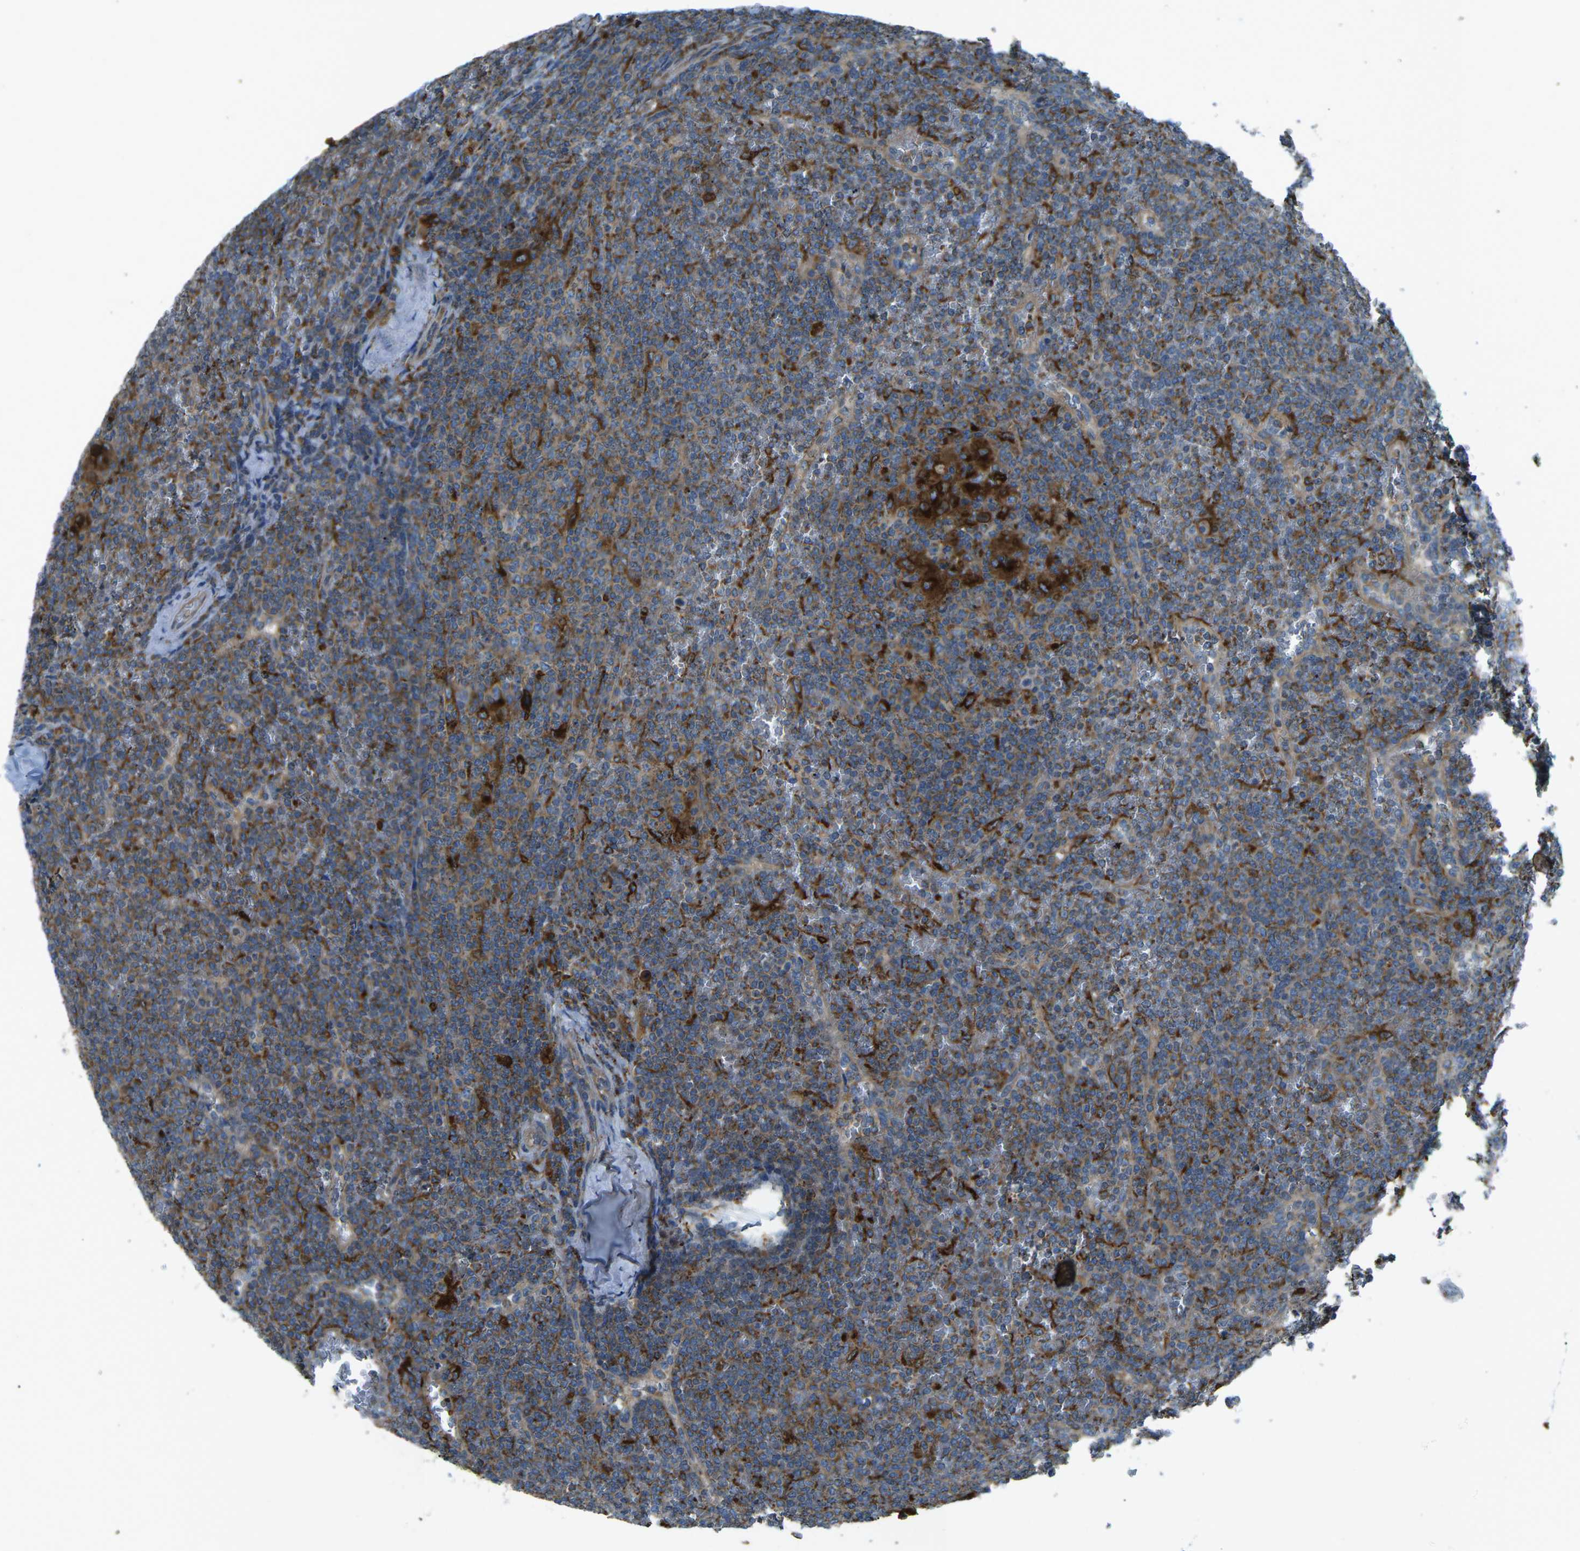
{"staining": {"intensity": "strong", "quantity": "<25%", "location": "cytoplasmic/membranous"}, "tissue": "lymphoma", "cell_type": "Tumor cells", "image_type": "cancer", "snomed": [{"axis": "morphology", "description": "Malignant lymphoma, non-Hodgkin's type, Low grade"}, {"axis": "topography", "description": "Spleen"}], "caption": "A brown stain shows strong cytoplasmic/membranous positivity of a protein in lymphoma tumor cells.", "gene": "CDK17", "patient": {"sex": "female", "age": 19}}